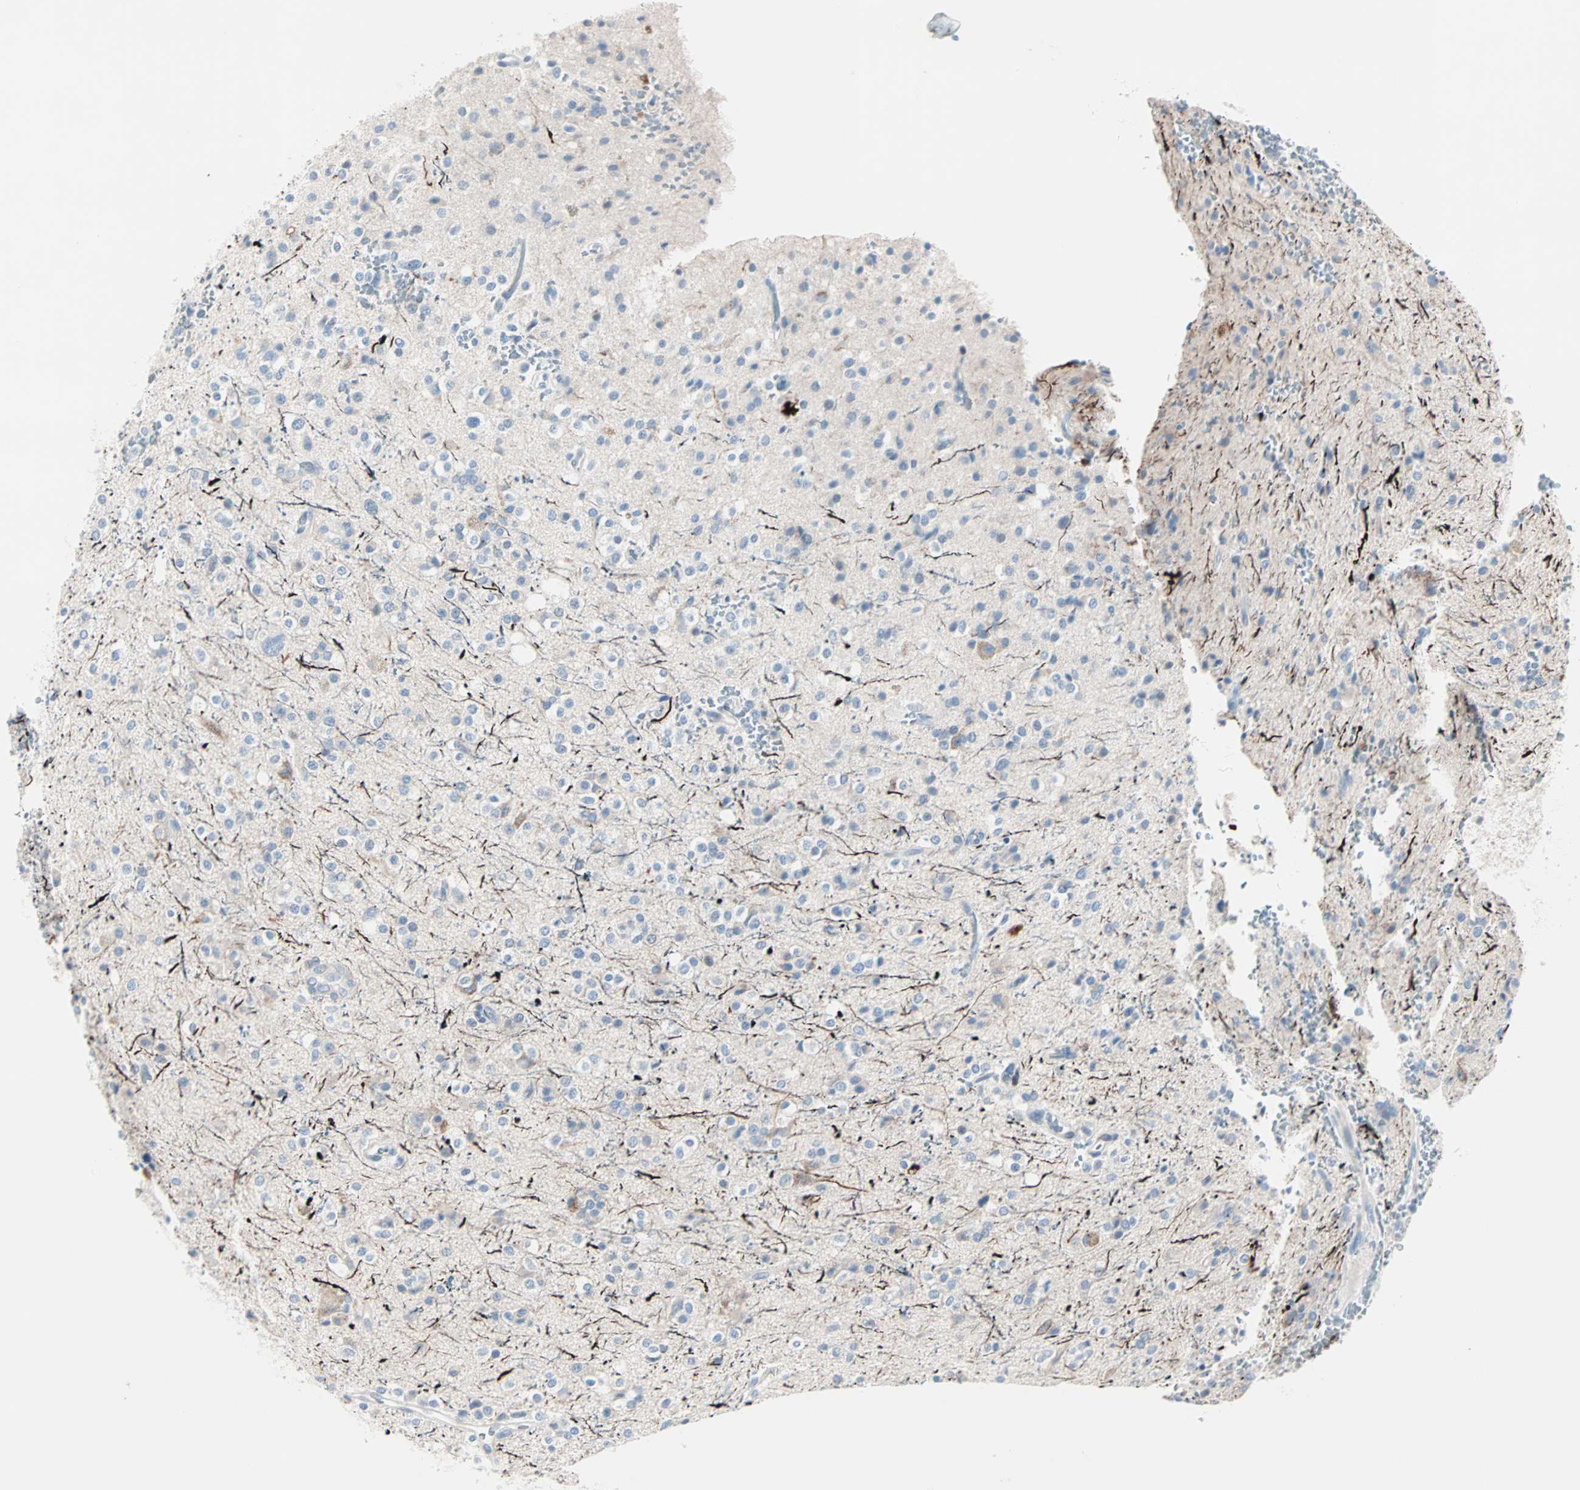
{"staining": {"intensity": "negative", "quantity": "none", "location": "none"}, "tissue": "glioma", "cell_type": "Tumor cells", "image_type": "cancer", "snomed": [{"axis": "morphology", "description": "Glioma, malignant, High grade"}, {"axis": "topography", "description": "Brain"}], "caption": "The micrograph reveals no staining of tumor cells in malignant high-grade glioma. (Immunohistochemistry, brightfield microscopy, high magnification).", "gene": "NEFH", "patient": {"sex": "male", "age": 47}}